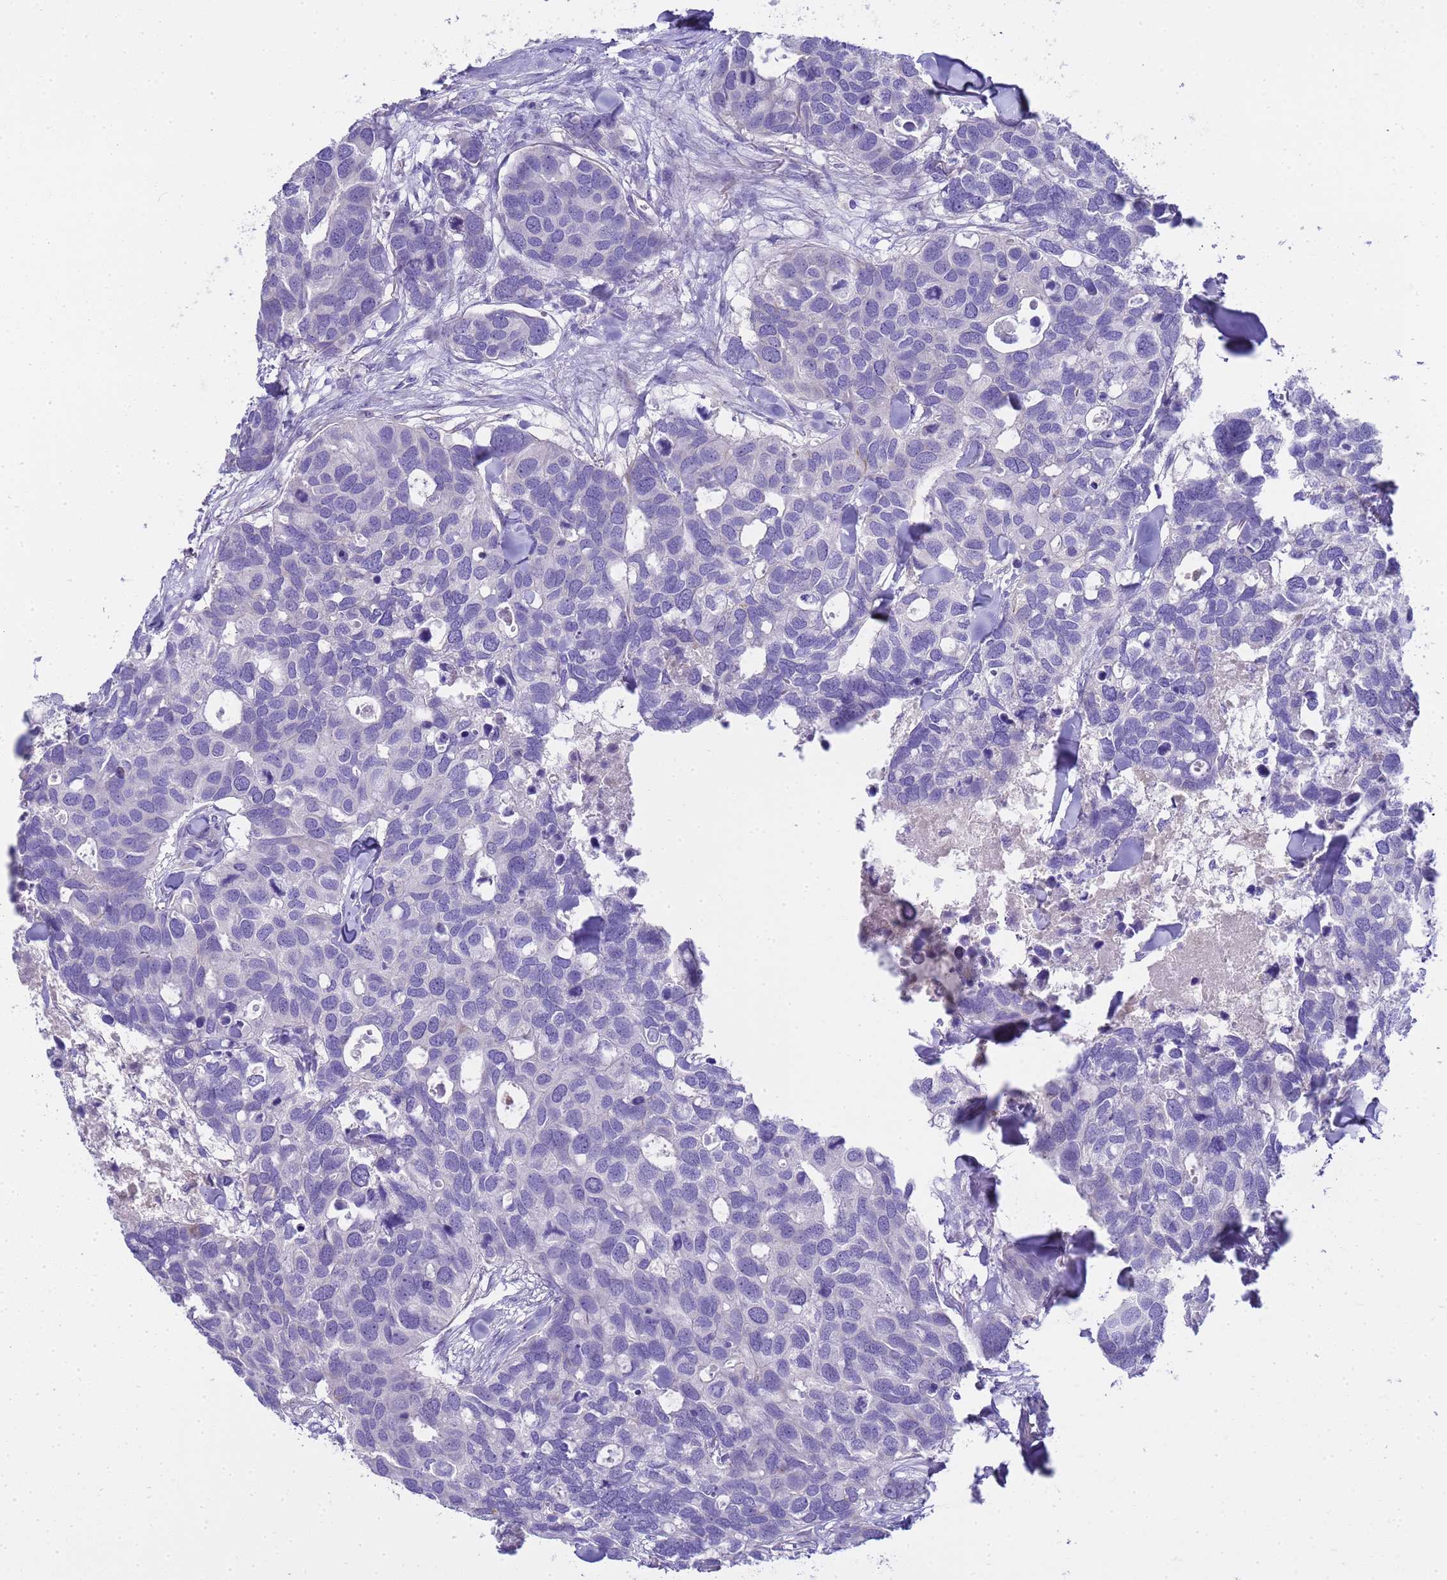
{"staining": {"intensity": "negative", "quantity": "none", "location": "none"}, "tissue": "breast cancer", "cell_type": "Tumor cells", "image_type": "cancer", "snomed": [{"axis": "morphology", "description": "Duct carcinoma"}, {"axis": "topography", "description": "Breast"}], "caption": "This is an immunohistochemistry image of human breast cancer. There is no positivity in tumor cells.", "gene": "RIPPLY2", "patient": {"sex": "female", "age": 83}}